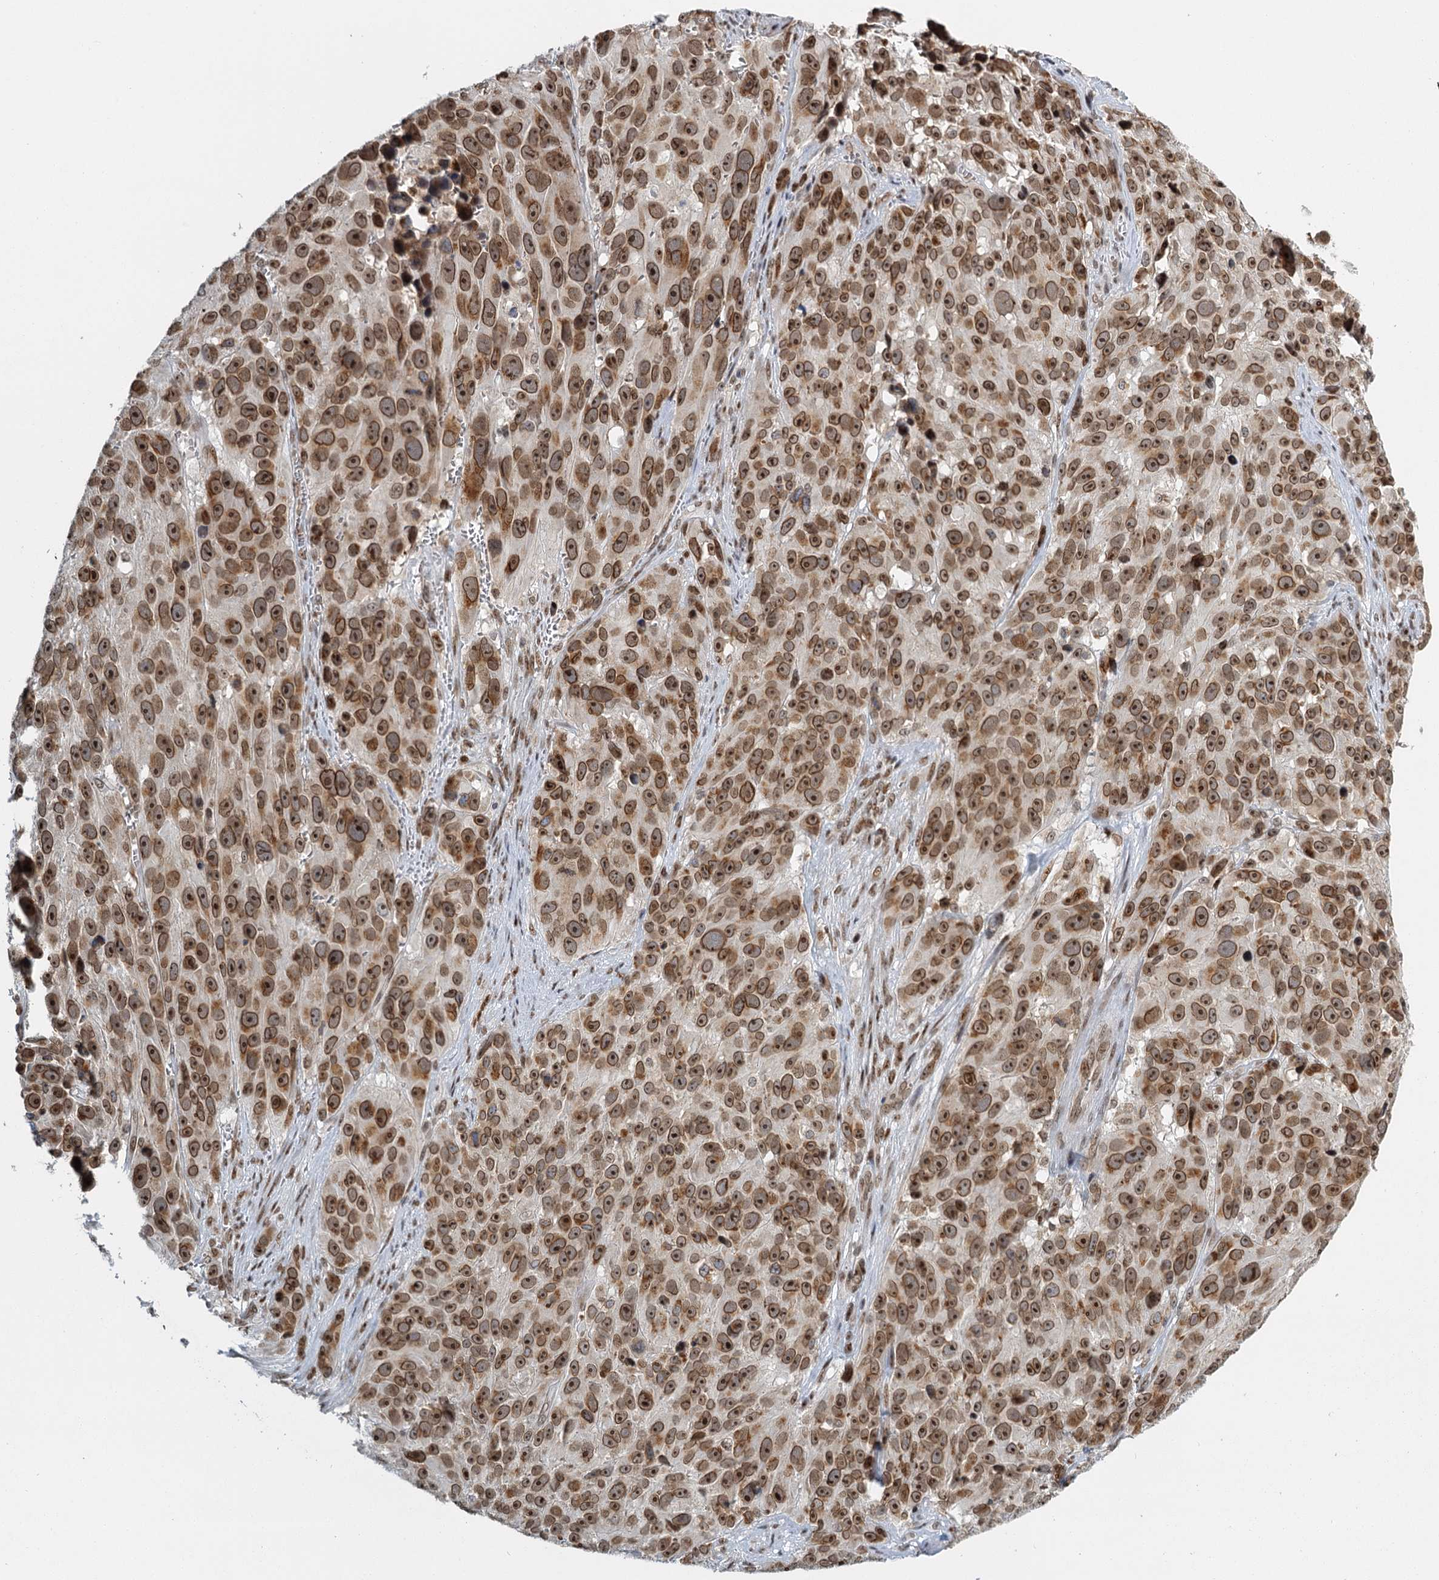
{"staining": {"intensity": "moderate", "quantity": "25%-75%", "location": "cytoplasmic/membranous,nuclear"}, "tissue": "melanoma", "cell_type": "Tumor cells", "image_type": "cancer", "snomed": [{"axis": "morphology", "description": "Malignant melanoma, NOS"}, {"axis": "topography", "description": "Skin"}], "caption": "DAB immunohistochemical staining of melanoma displays moderate cytoplasmic/membranous and nuclear protein positivity in approximately 25%-75% of tumor cells.", "gene": "TREX1", "patient": {"sex": "male", "age": 84}}